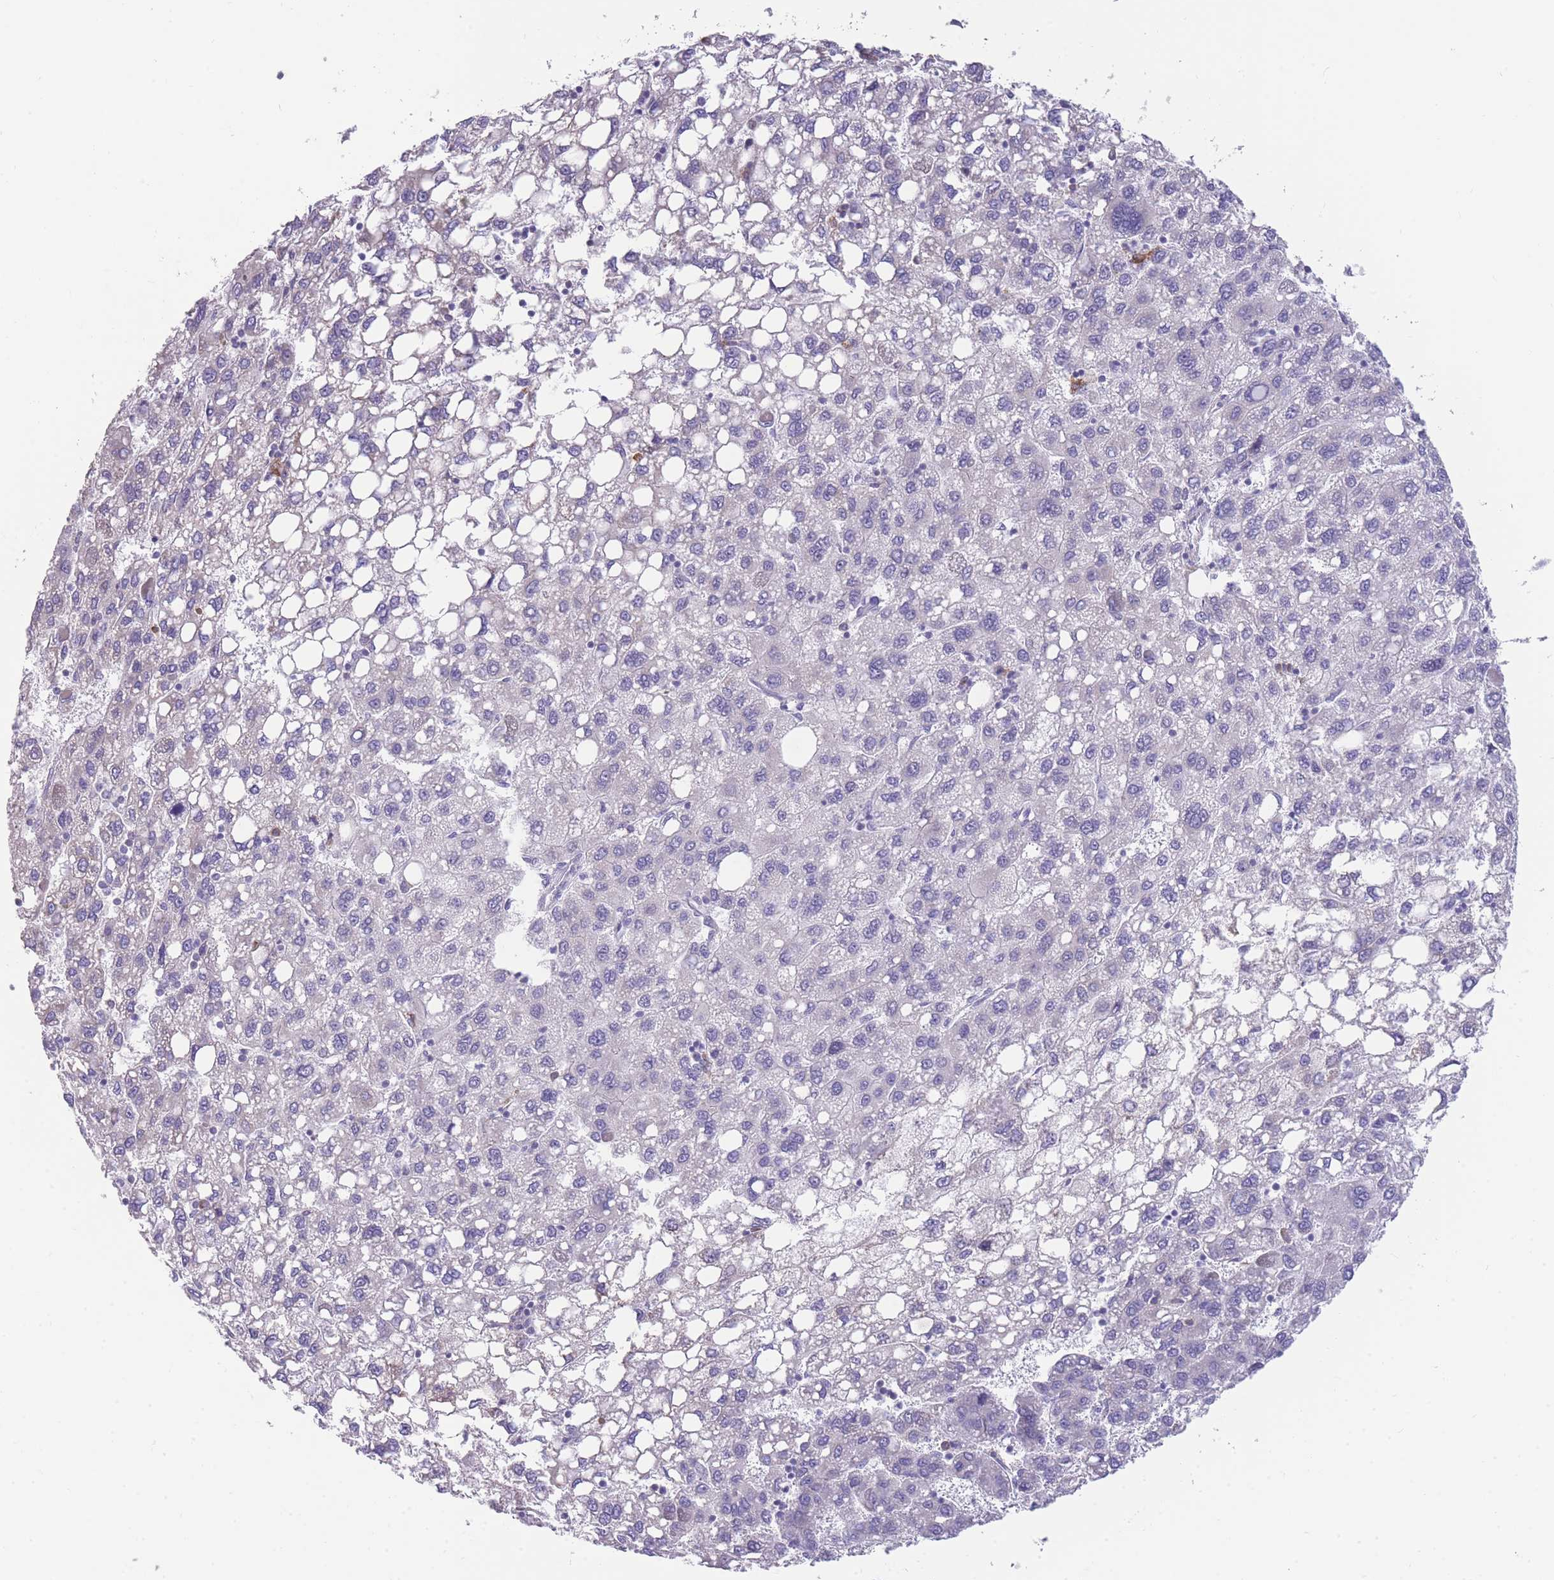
{"staining": {"intensity": "negative", "quantity": "none", "location": "none"}, "tissue": "liver cancer", "cell_type": "Tumor cells", "image_type": "cancer", "snomed": [{"axis": "morphology", "description": "Carcinoma, Hepatocellular, NOS"}, {"axis": "topography", "description": "Liver"}], "caption": "Liver cancer (hepatocellular carcinoma) was stained to show a protein in brown. There is no significant positivity in tumor cells. The staining was performed using DAB (3,3'-diaminobenzidine) to visualize the protein expression in brown, while the nuclei were stained in blue with hematoxylin (Magnification: 20x).", "gene": "ZNF662", "patient": {"sex": "female", "age": 82}}